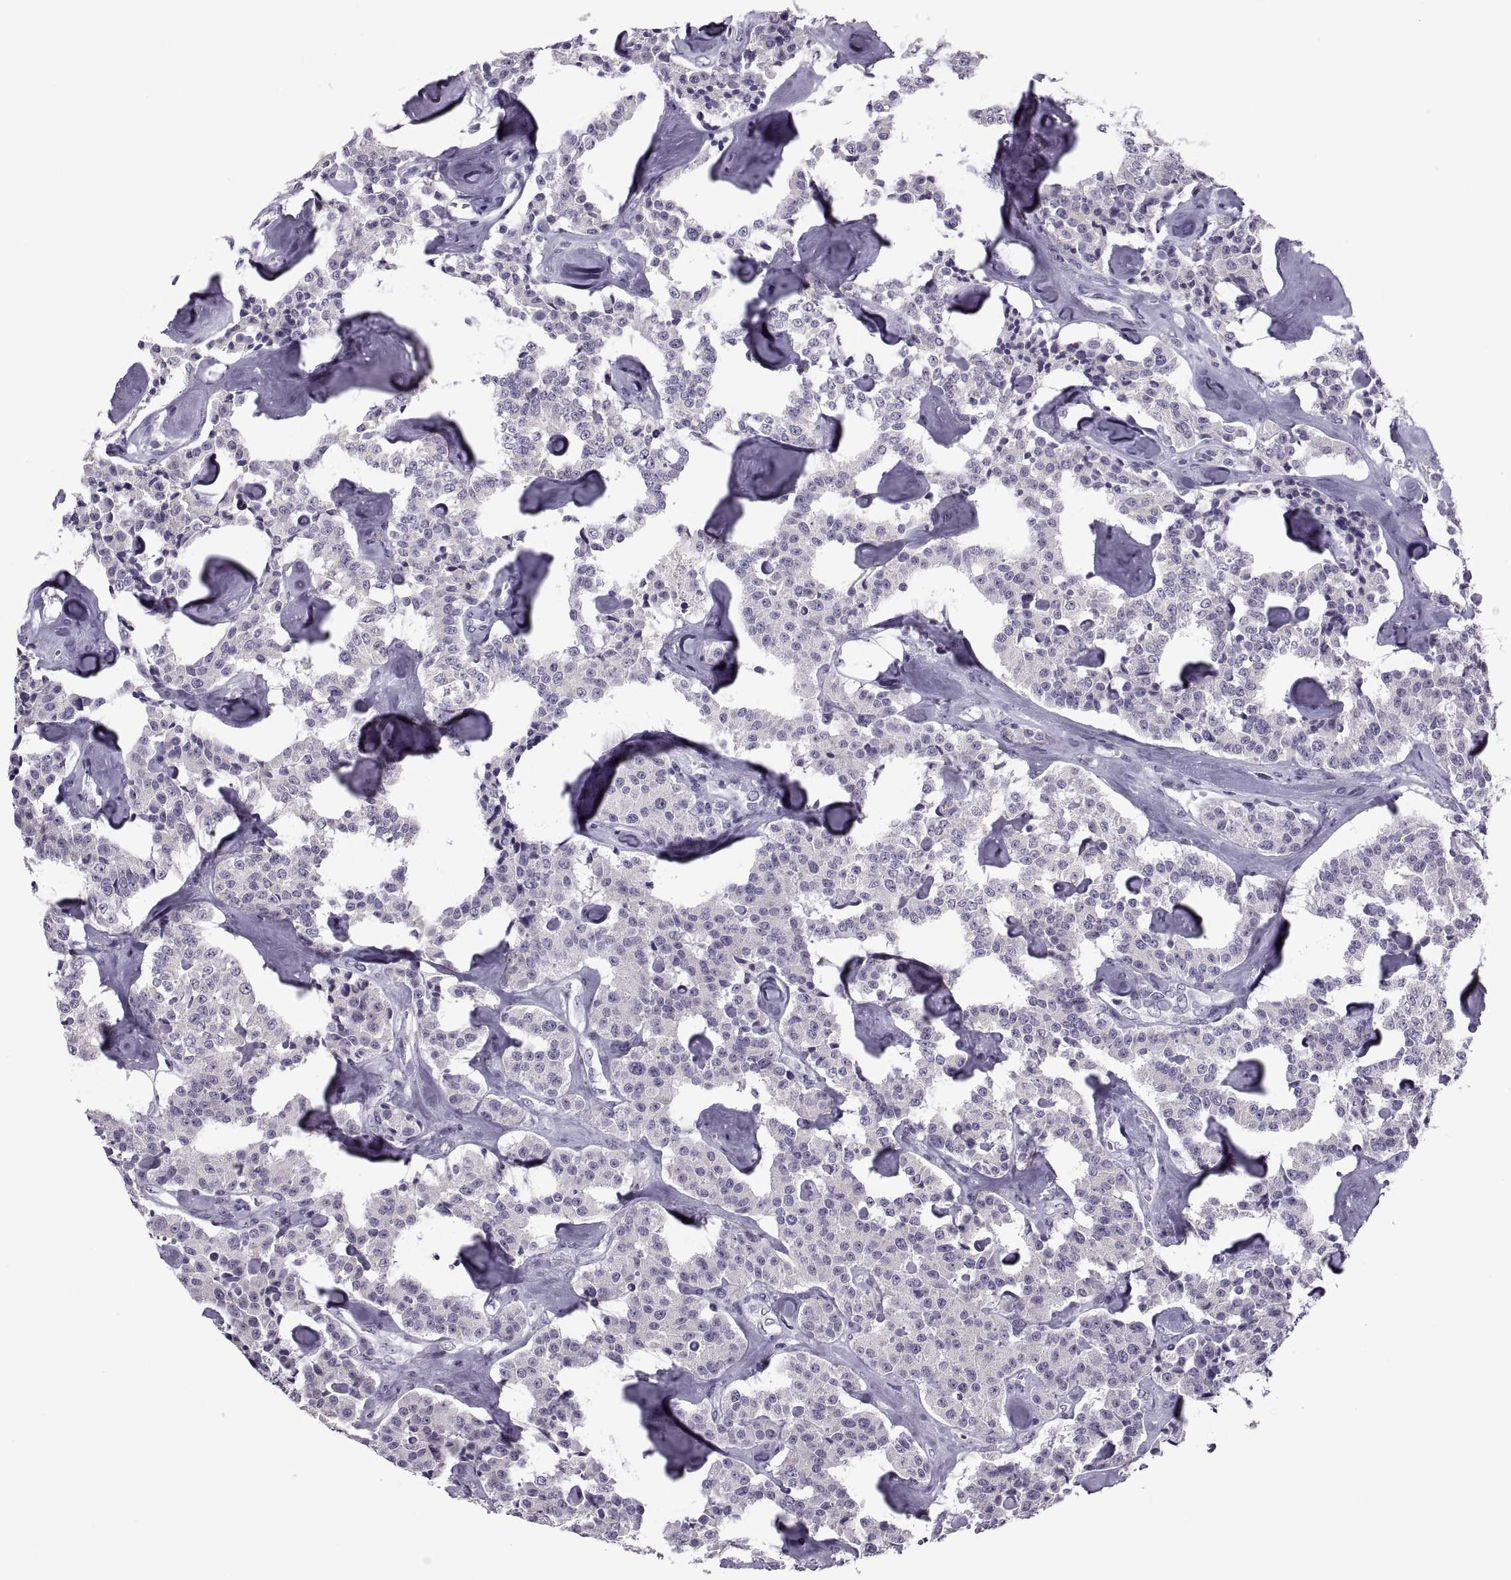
{"staining": {"intensity": "negative", "quantity": "none", "location": "none"}, "tissue": "carcinoid", "cell_type": "Tumor cells", "image_type": "cancer", "snomed": [{"axis": "morphology", "description": "Carcinoid, malignant, NOS"}, {"axis": "topography", "description": "Pancreas"}], "caption": "Immunohistochemistry of human carcinoid displays no expression in tumor cells.", "gene": "TBC1D3G", "patient": {"sex": "male", "age": 41}}